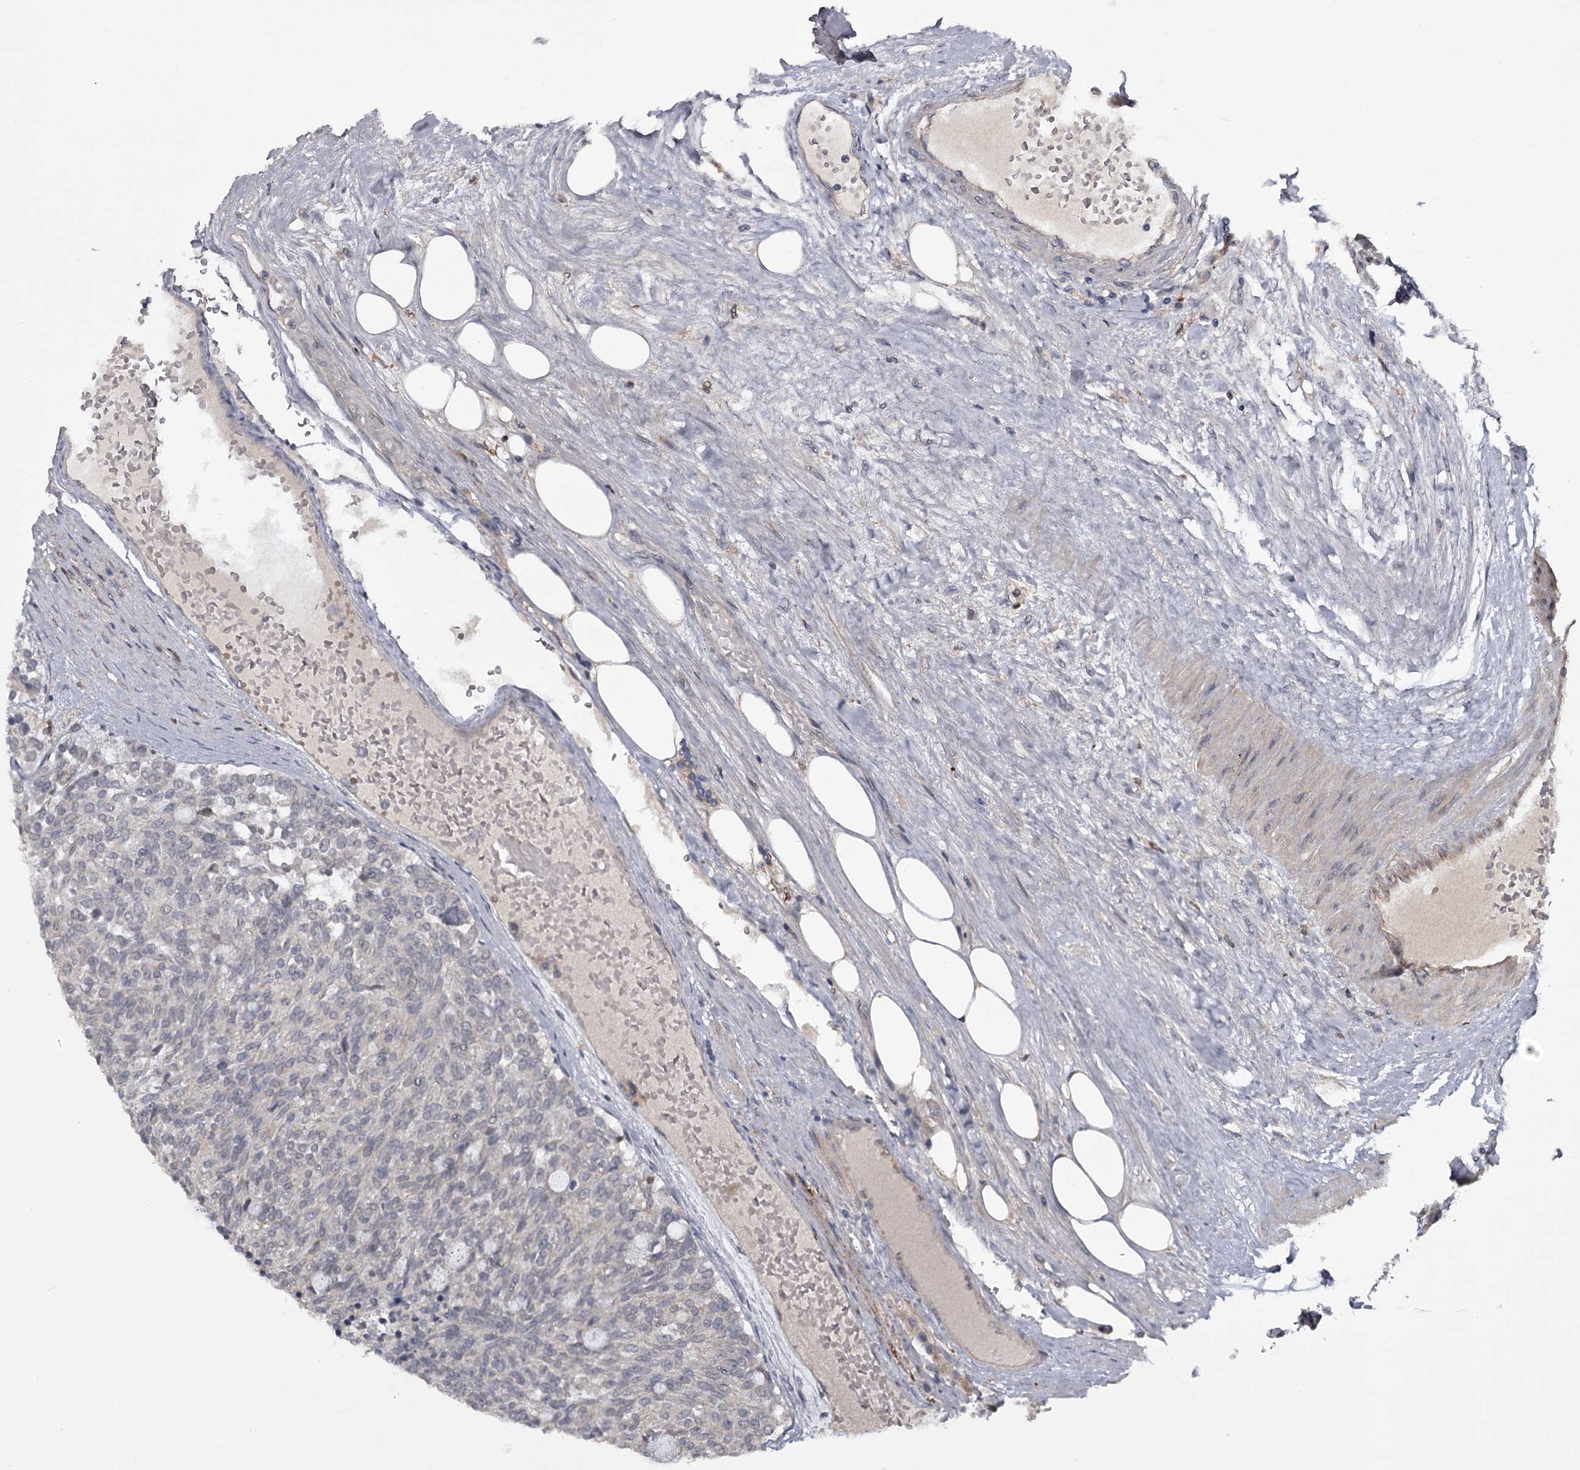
{"staining": {"intensity": "negative", "quantity": "none", "location": "none"}, "tissue": "carcinoid", "cell_type": "Tumor cells", "image_type": "cancer", "snomed": [{"axis": "morphology", "description": "Carcinoid, malignant, NOS"}, {"axis": "topography", "description": "Pancreas"}], "caption": "Human carcinoid stained for a protein using immunohistochemistry demonstrates no staining in tumor cells.", "gene": "CWF19L2", "patient": {"sex": "female", "age": 54}}